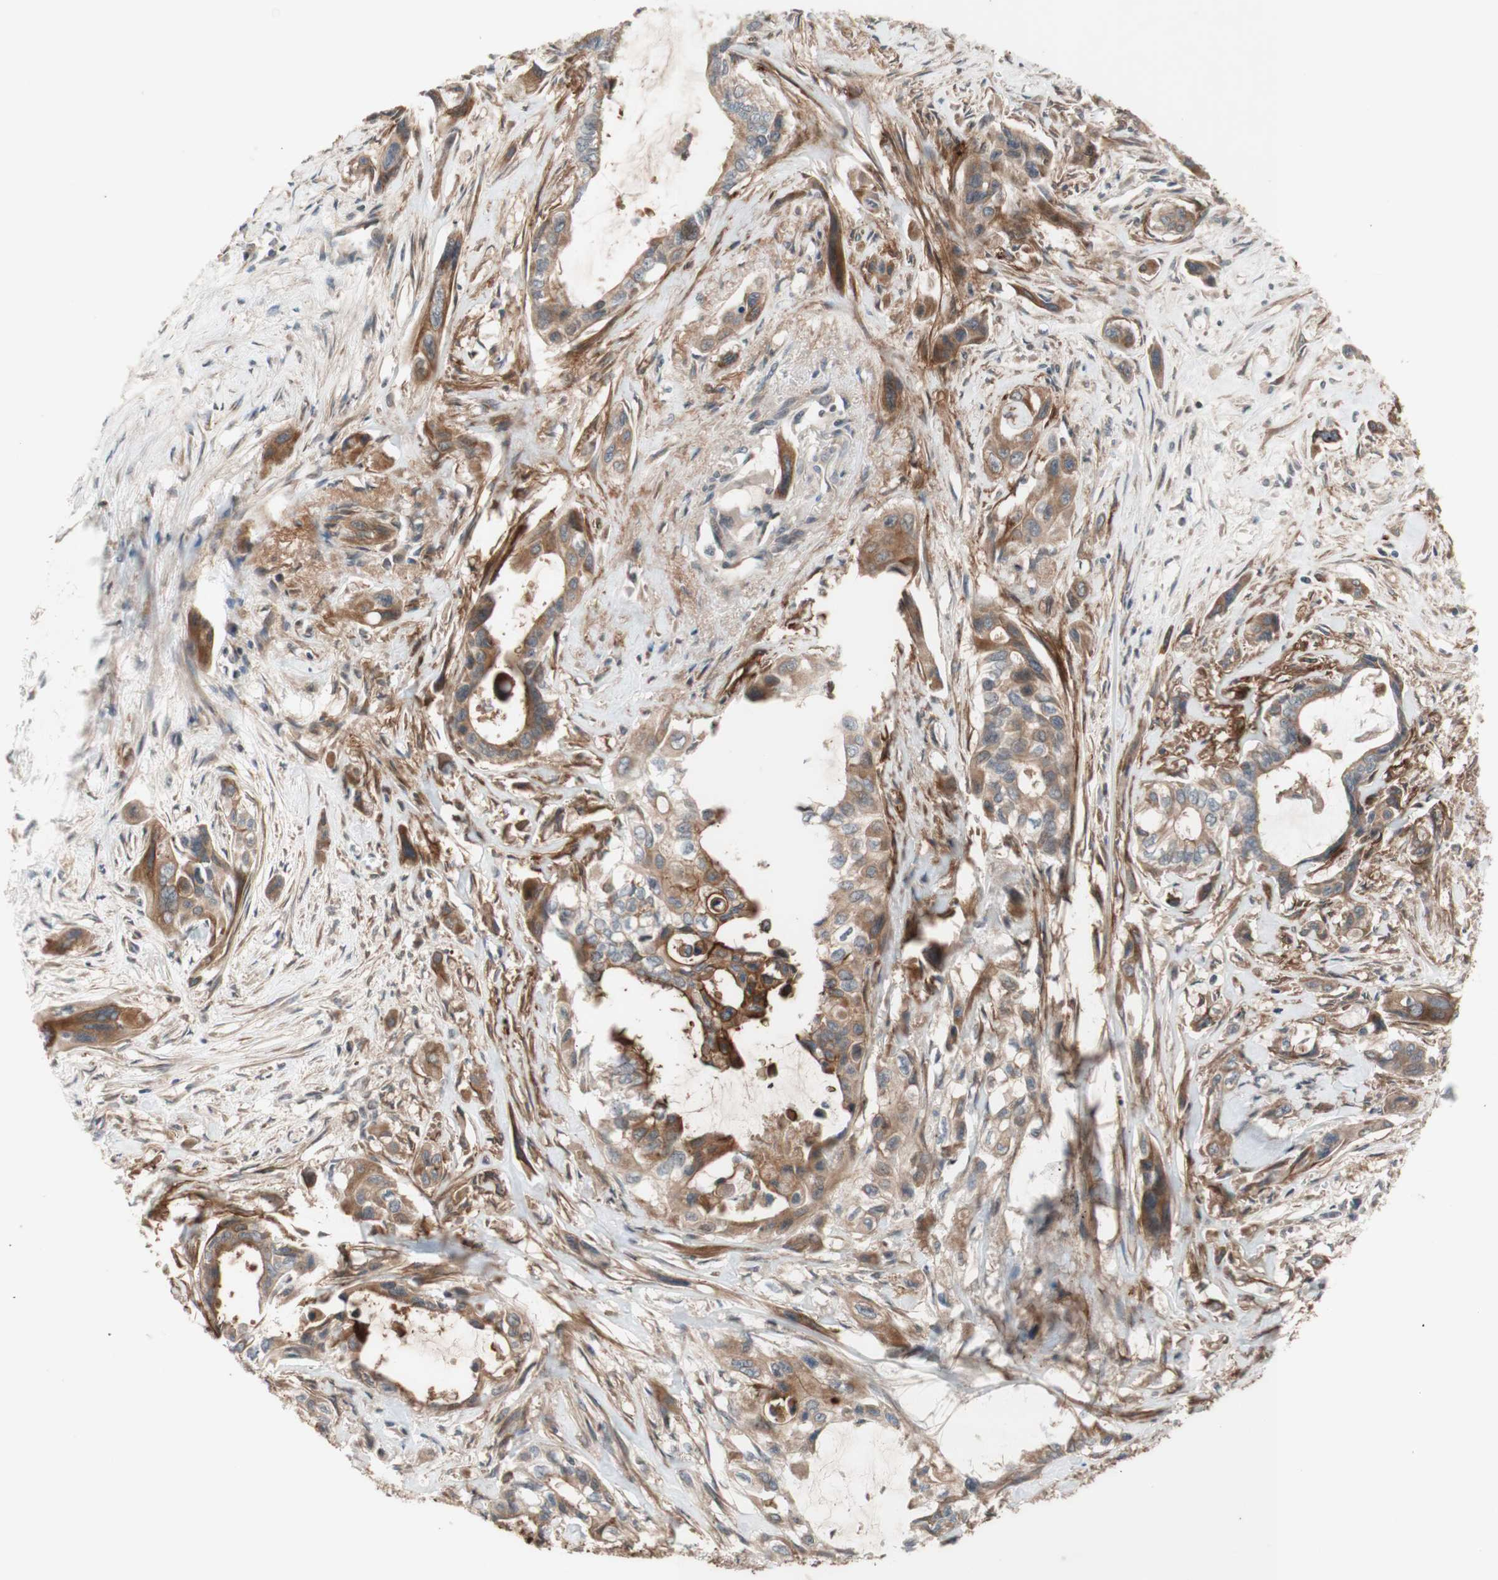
{"staining": {"intensity": "moderate", "quantity": ">75%", "location": "cytoplasmic/membranous"}, "tissue": "pancreatic cancer", "cell_type": "Tumor cells", "image_type": "cancer", "snomed": [{"axis": "morphology", "description": "Adenocarcinoma, NOS"}, {"axis": "topography", "description": "Pancreas"}], "caption": "Immunohistochemistry image of neoplastic tissue: pancreatic adenocarcinoma stained using immunohistochemistry (IHC) shows medium levels of moderate protein expression localized specifically in the cytoplasmic/membranous of tumor cells, appearing as a cytoplasmic/membranous brown color.", "gene": "CD55", "patient": {"sex": "male", "age": 73}}